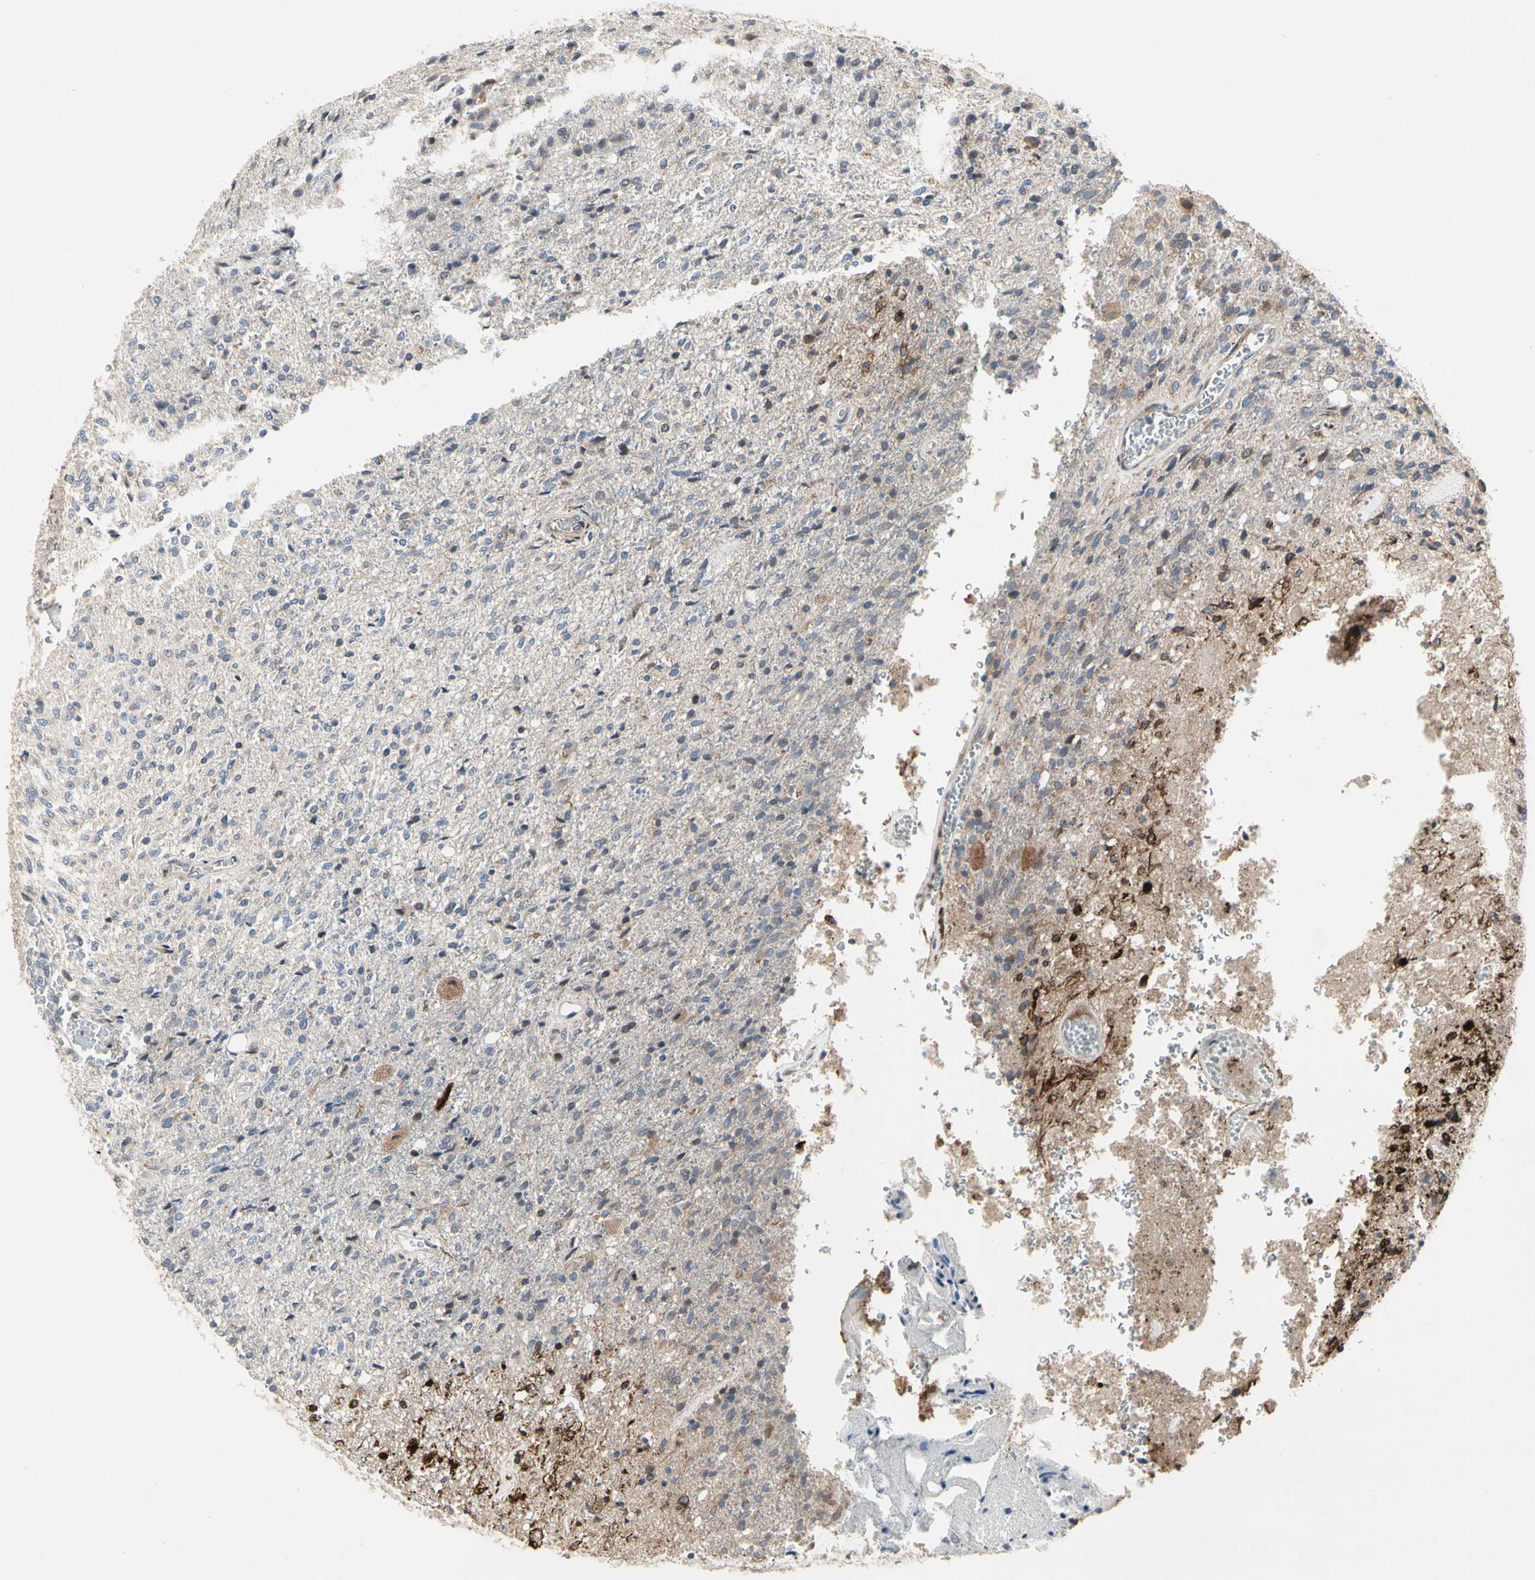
{"staining": {"intensity": "weak", "quantity": "<25%", "location": "cytoplasmic/membranous"}, "tissue": "glioma", "cell_type": "Tumor cells", "image_type": "cancer", "snomed": [{"axis": "morphology", "description": "Normal tissue, NOS"}, {"axis": "morphology", "description": "Glioma, malignant, High grade"}, {"axis": "topography", "description": "Cerebral cortex"}], "caption": "Glioma was stained to show a protein in brown. There is no significant positivity in tumor cells.", "gene": "MMEL1", "patient": {"sex": "male", "age": 77}}